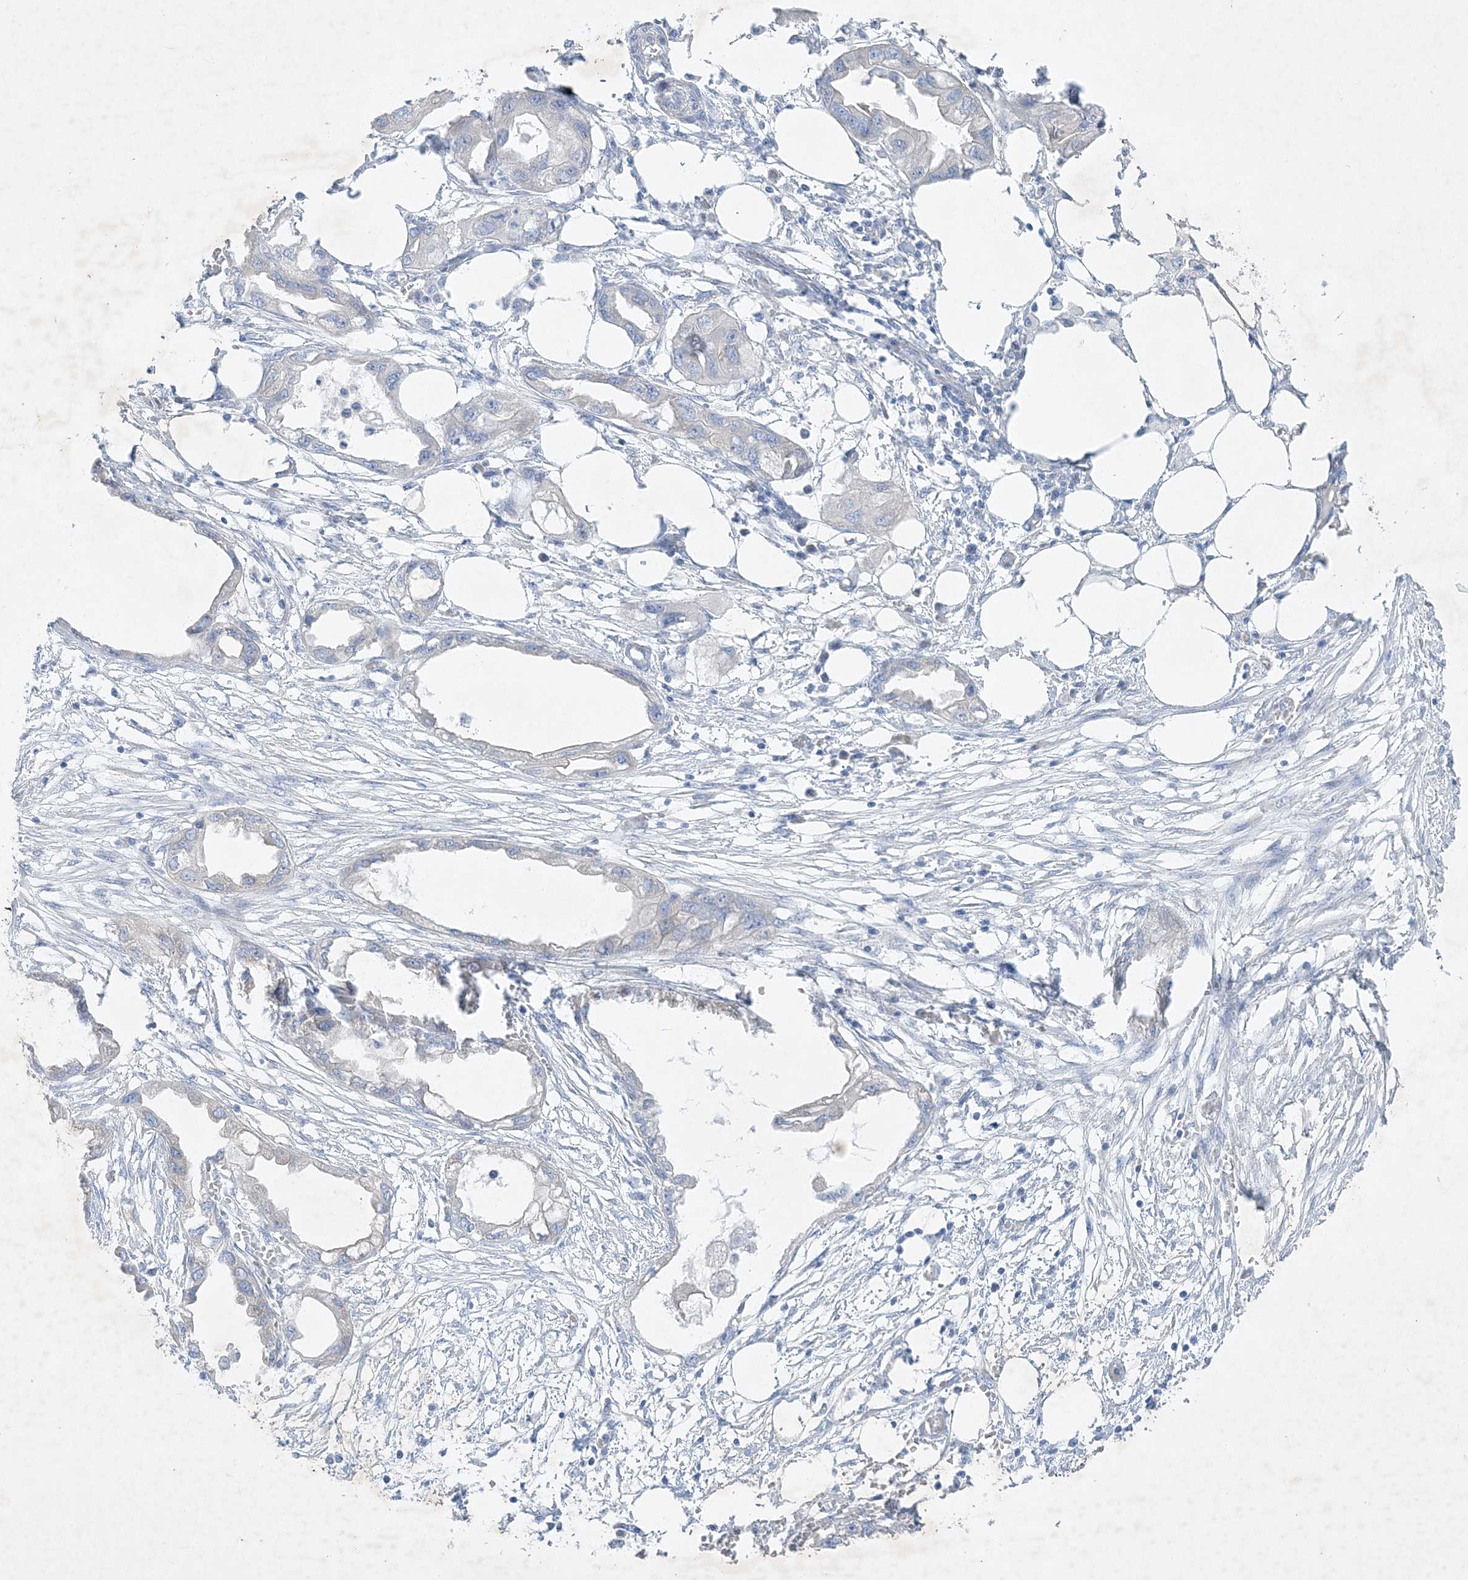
{"staining": {"intensity": "negative", "quantity": "none", "location": "none"}, "tissue": "endometrial cancer", "cell_type": "Tumor cells", "image_type": "cancer", "snomed": [{"axis": "morphology", "description": "Adenocarcinoma, NOS"}, {"axis": "morphology", "description": "Adenocarcinoma, metastatic, NOS"}, {"axis": "topography", "description": "Adipose tissue"}, {"axis": "topography", "description": "Endometrium"}], "caption": "Immunohistochemical staining of adenocarcinoma (endometrial) exhibits no significant staining in tumor cells.", "gene": "FARSB", "patient": {"sex": "female", "age": 67}}